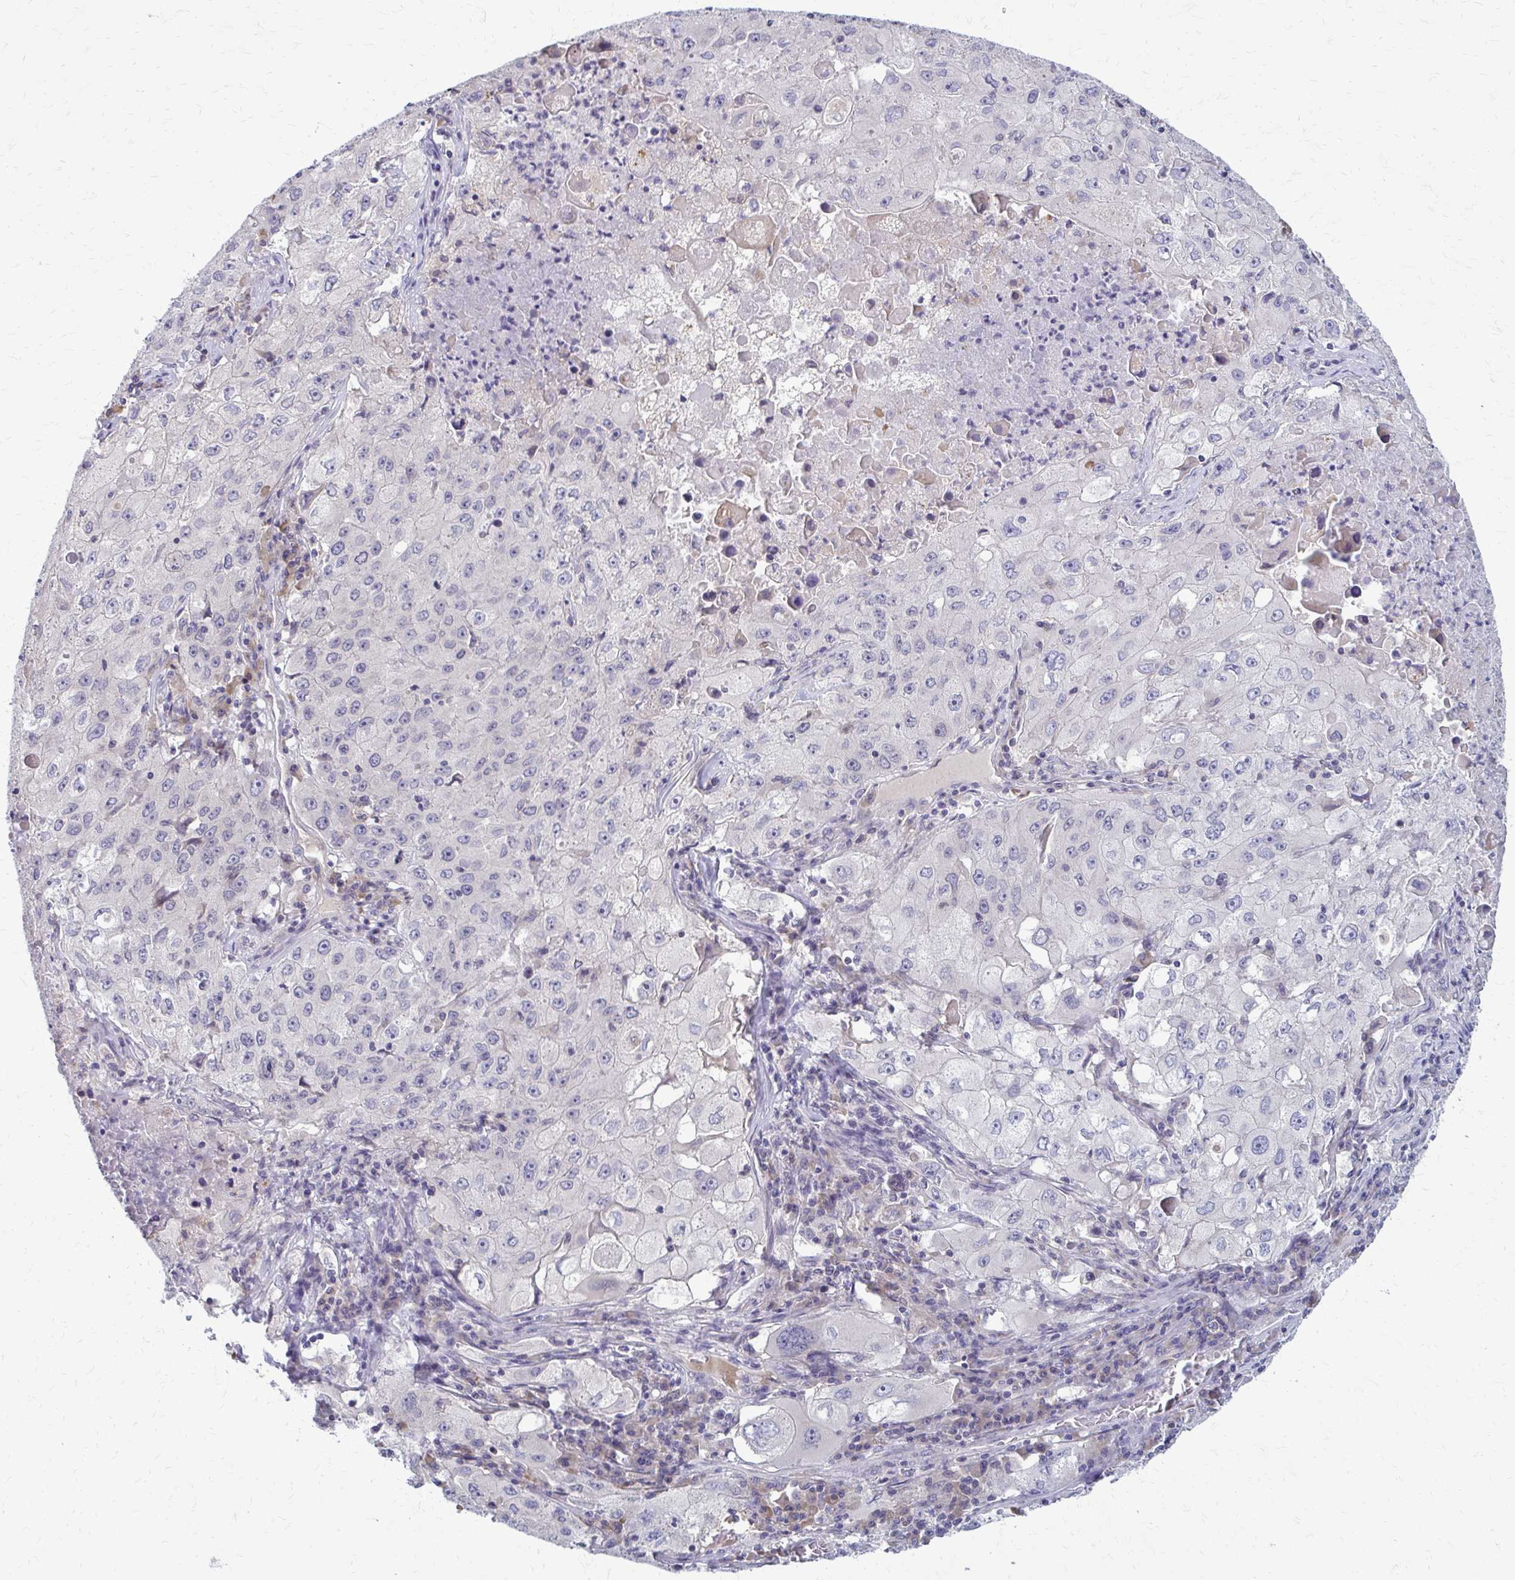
{"staining": {"intensity": "negative", "quantity": "none", "location": "none"}, "tissue": "lung cancer", "cell_type": "Tumor cells", "image_type": "cancer", "snomed": [{"axis": "morphology", "description": "Squamous cell carcinoma, NOS"}, {"axis": "topography", "description": "Lung"}], "caption": "Tumor cells are negative for brown protein staining in squamous cell carcinoma (lung). The staining was performed using DAB to visualize the protein expression in brown, while the nuclei were stained in blue with hematoxylin (Magnification: 20x).", "gene": "MCRIP2", "patient": {"sex": "male", "age": 63}}